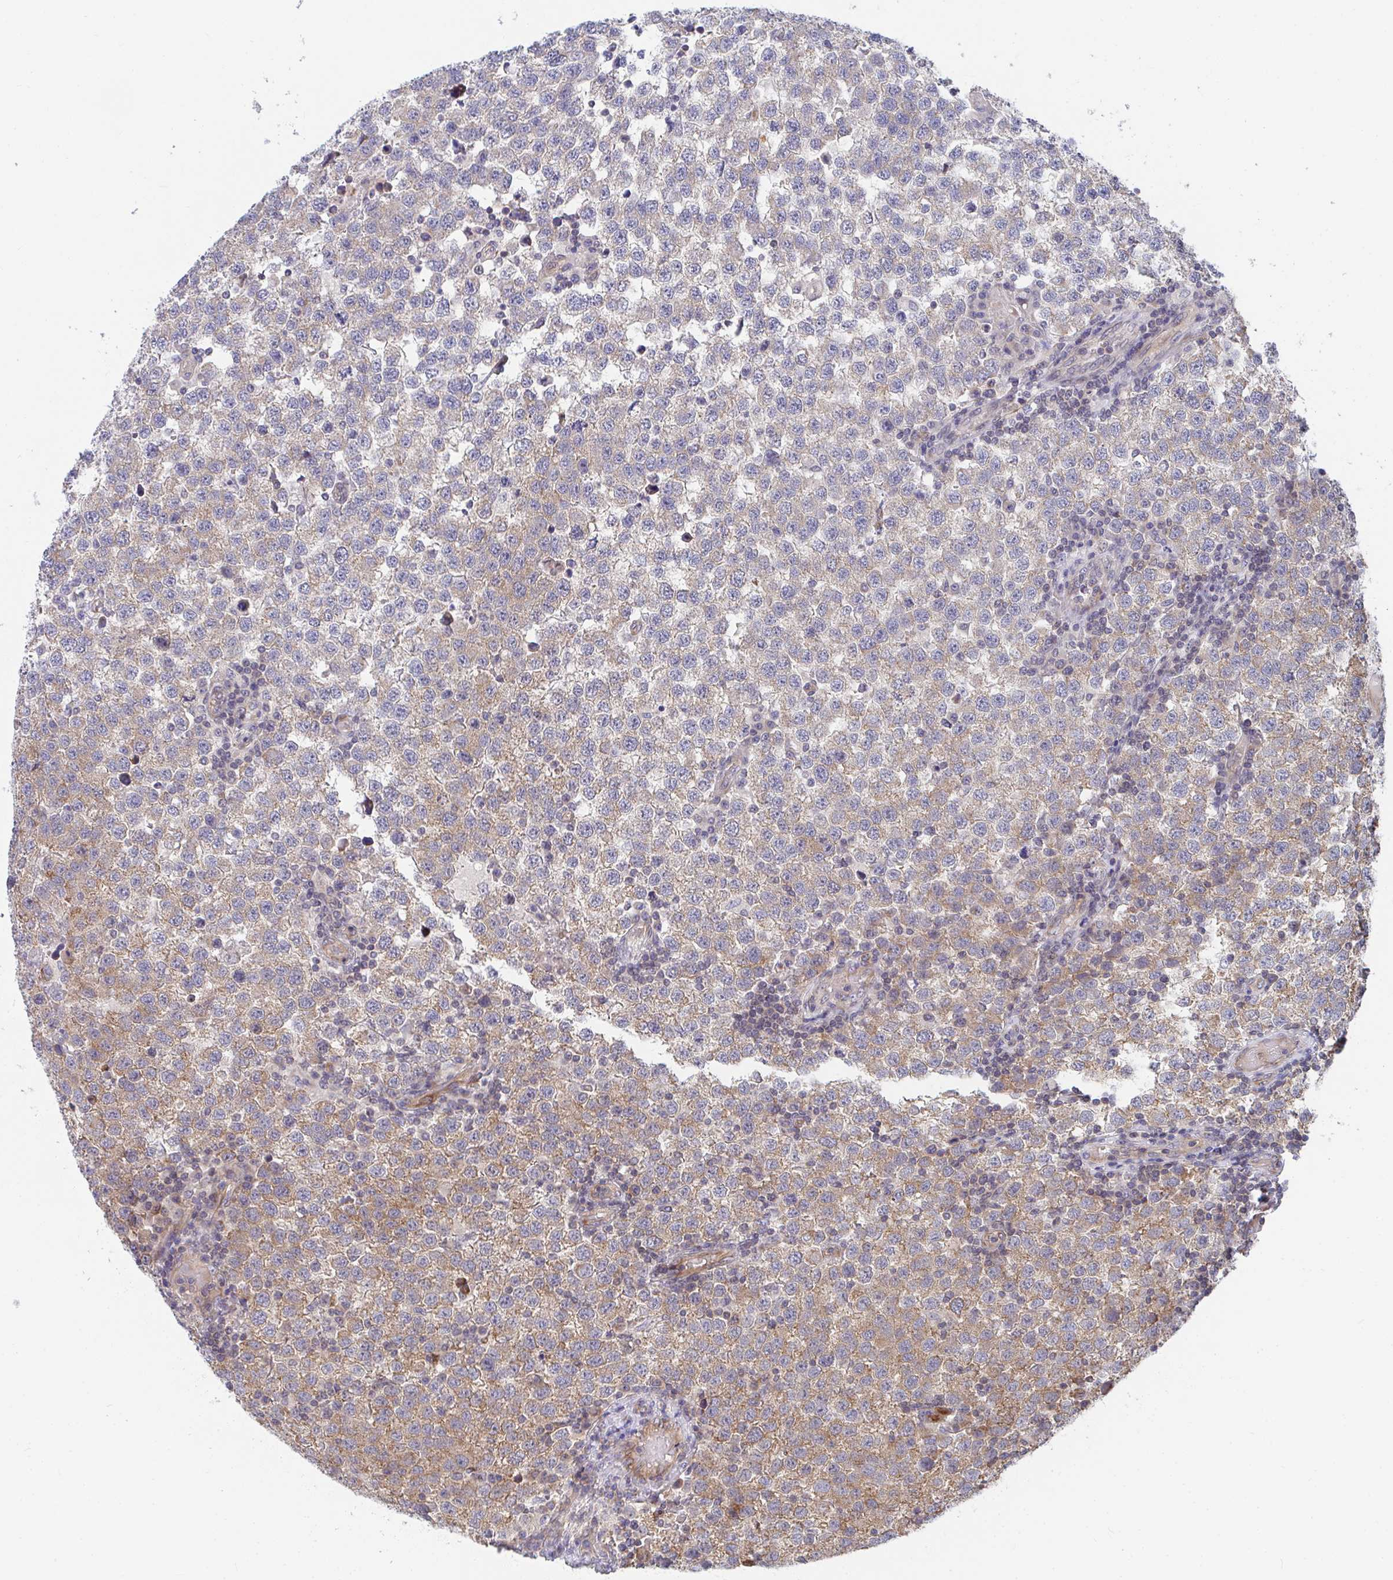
{"staining": {"intensity": "moderate", "quantity": "25%-75%", "location": "cytoplasmic/membranous"}, "tissue": "testis cancer", "cell_type": "Tumor cells", "image_type": "cancer", "snomed": [{"axis": "morphology", "description": "Seminoma, NOS"}, {"axis": "topography", "description": "Testis"}], "caption": "The immunohistochemical stain labels moderate cytoplasmic/membranous staining in tumor cells of testis cancer (seminoma) tissue.", "gene": "EIF1AD", "patient": {"sex": "male", "age": 34}}